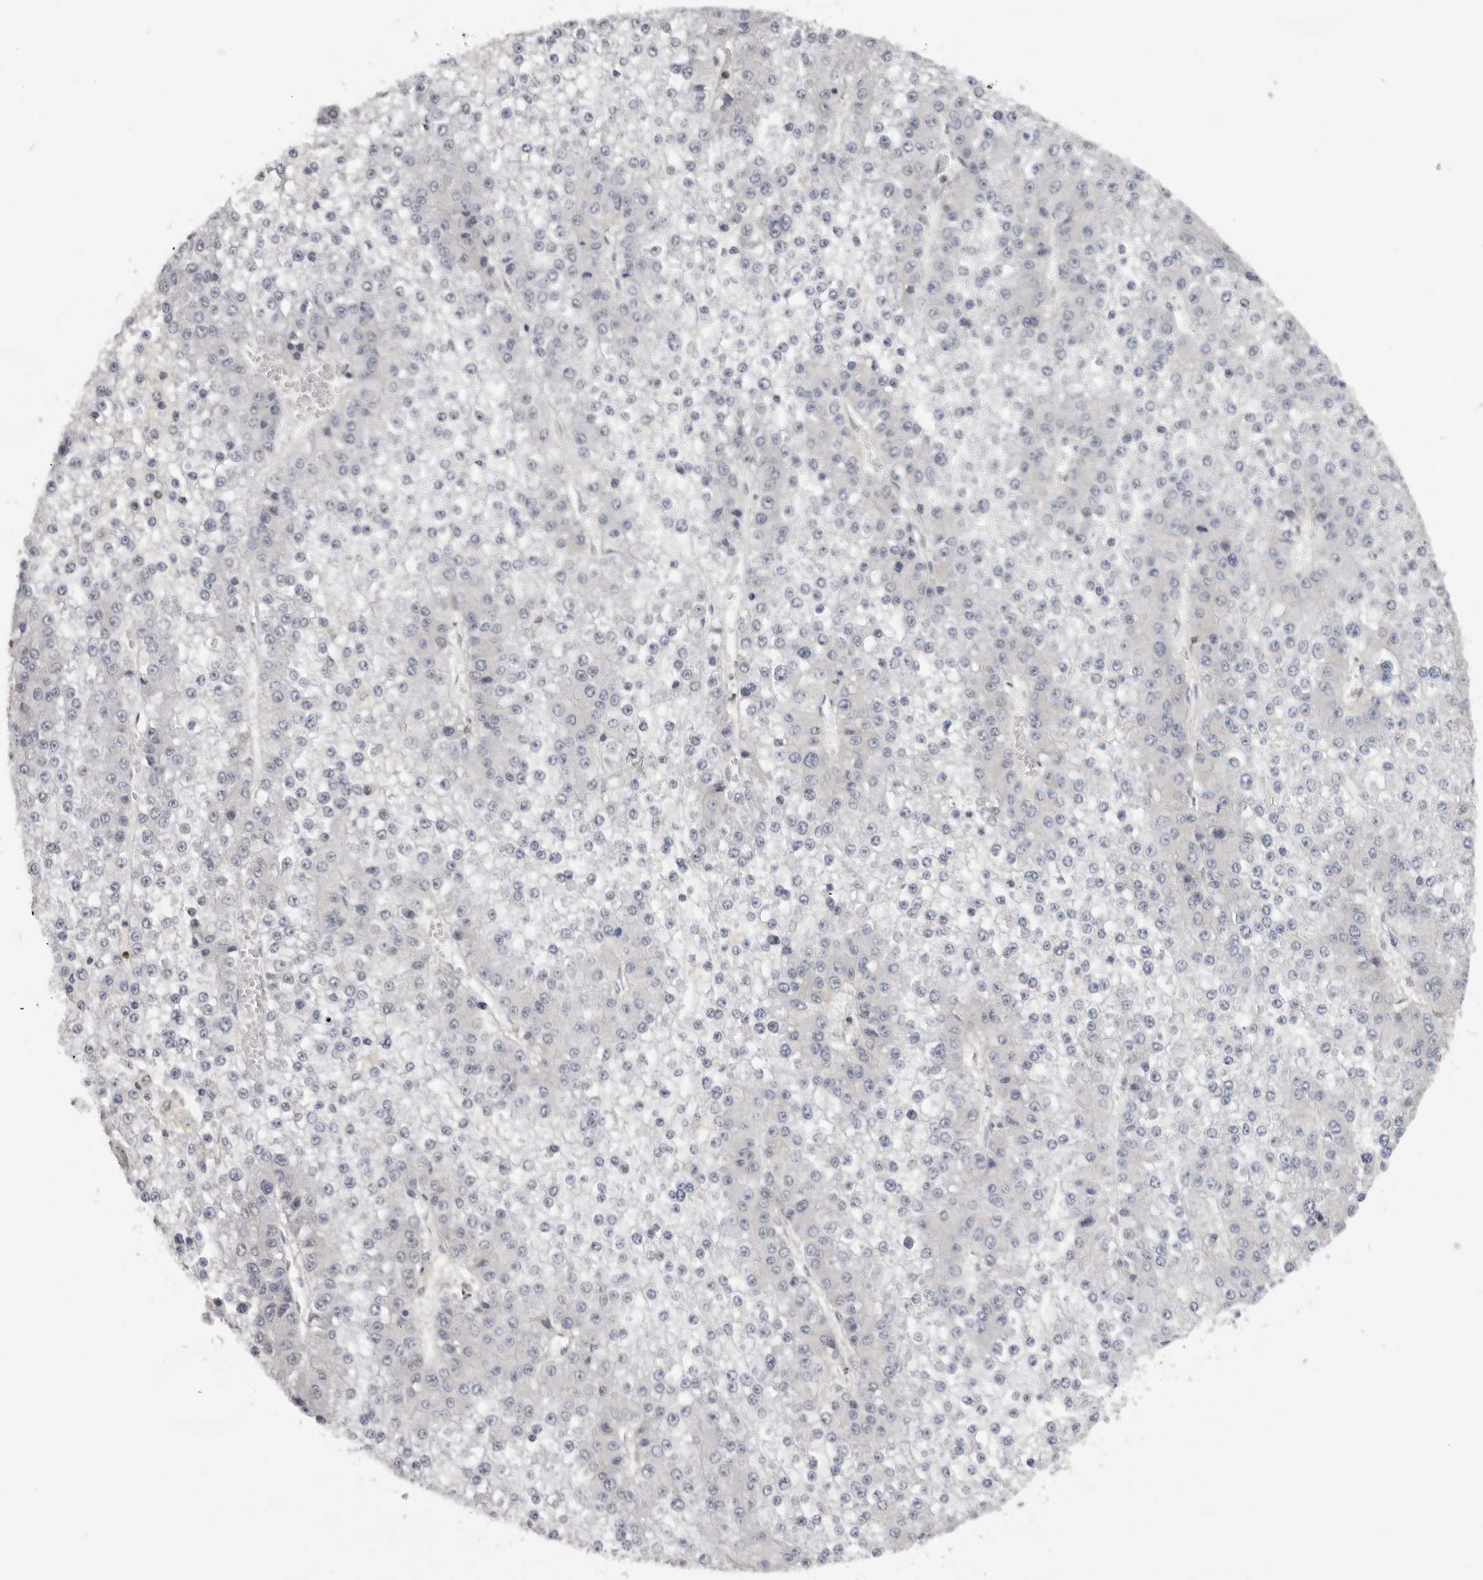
{"staining": {"intensity": "negative", "quantity": "none", "location": "none"}, "tissue": "liver cancer", "cell_type": "Tumor cells", "image_type": "cancer", "snomed": [{"axis": "morphology", "description": "Carcinoma, Hepatocellular, NOS"}, {"axis": "topography", "description": "Liver"}], "caption": "This is an immunohistochemistry (IHC) micrograph of liver hepatocellular carcinoma. There is no positivity in tumor cells.", "gene": "KIF2B", "patient": {"sex": "female", "age": 73}}